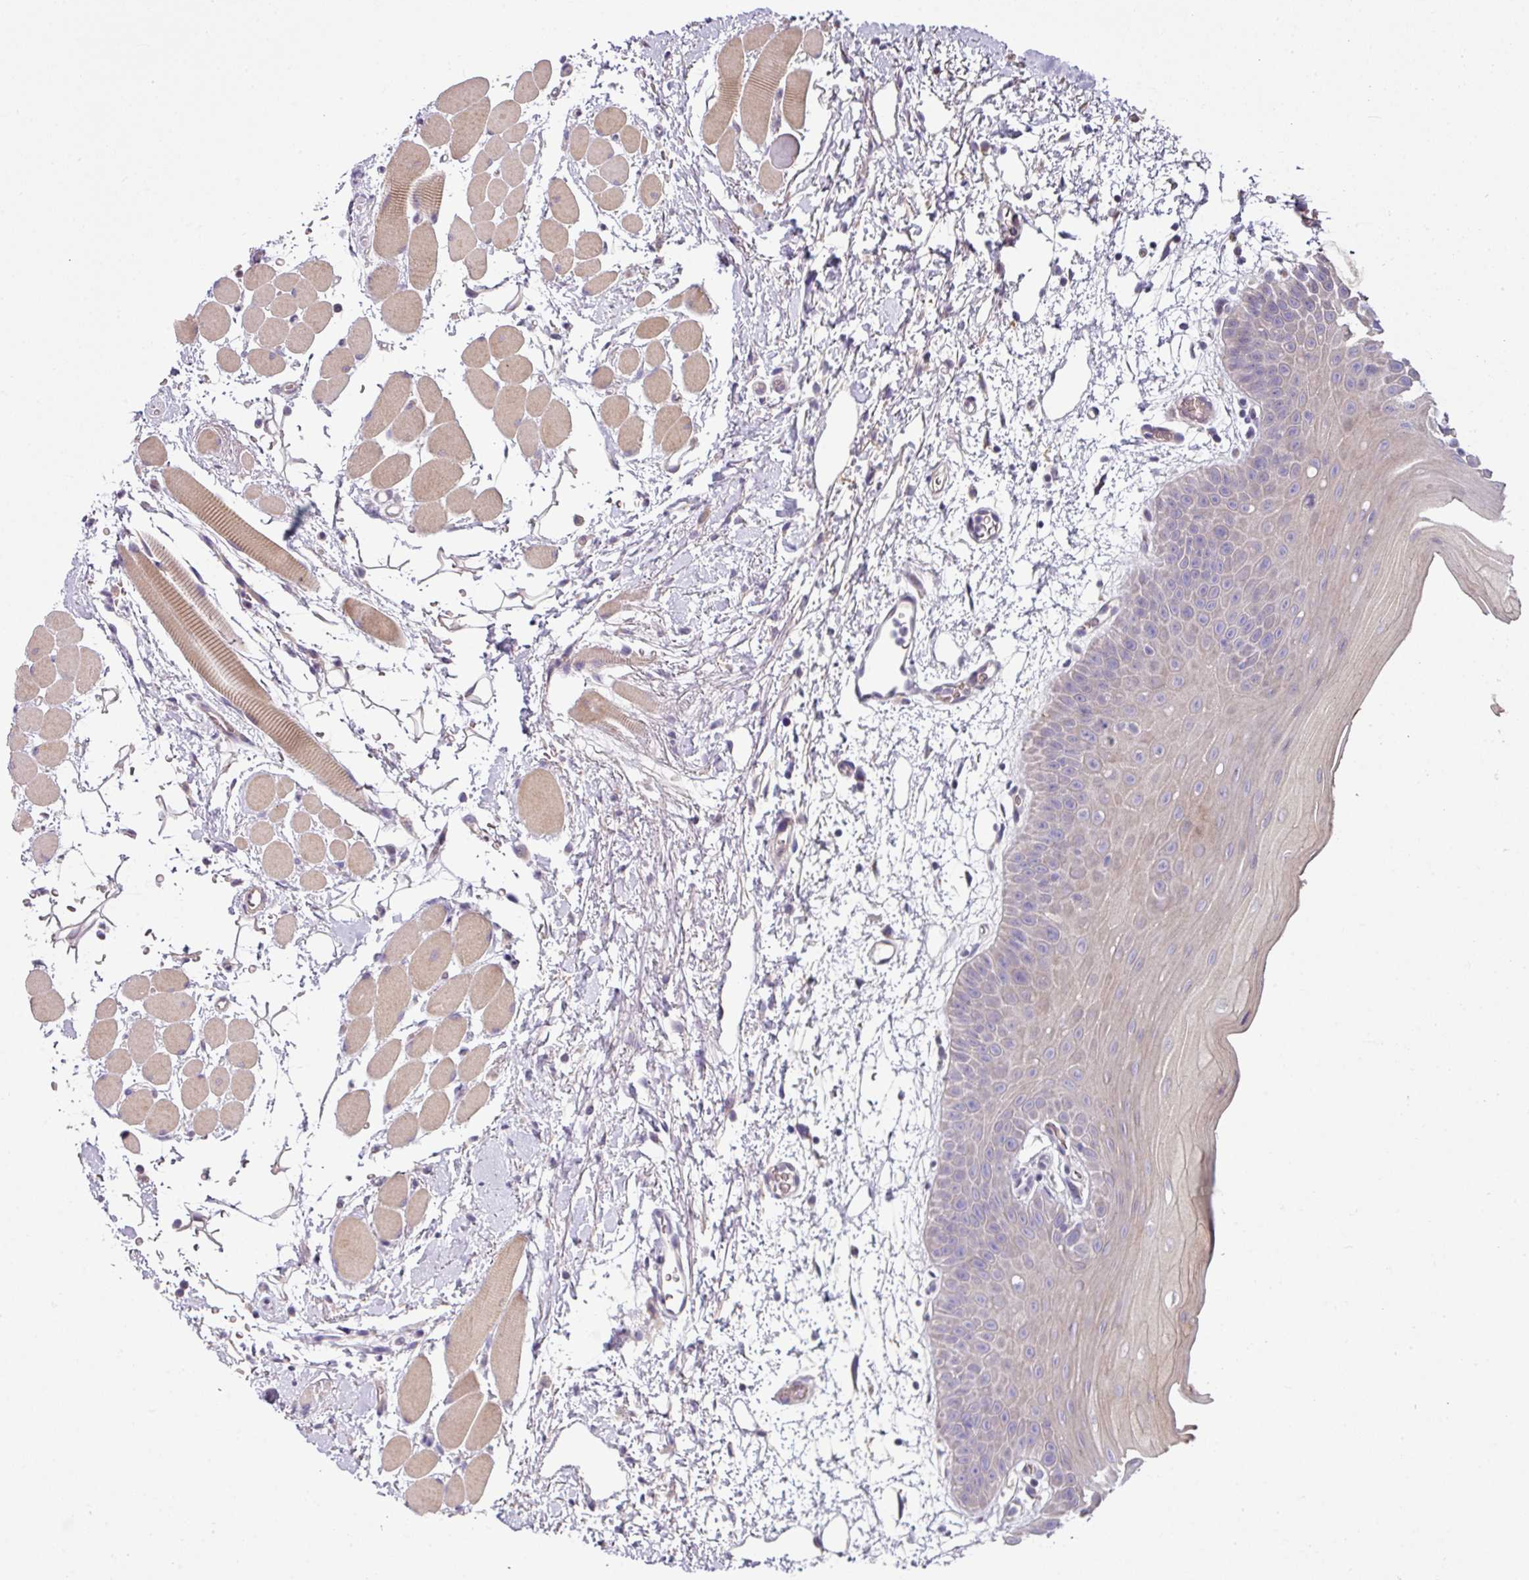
{"staining": {"intensity": "negative", "quantity": "none", "location": "none"}, "tissue": "oral mucosa", "cell_type": "Squamous epithelial cells", "image_type": "normal", "snomed": [{"axis": "morphology", "description": "Normal tissue, NOS"}, {"axis": "topography", "description": "Oral tissue"}, {"axis": "topography", "description": "Tounge, NOS"}], "caption": "Histopathology image shows no significant protein staining in squamous epithelial cells of normal oral mucosa.", "gene": "LRRC9", "patient": {"sex": "female", "age": 59}}